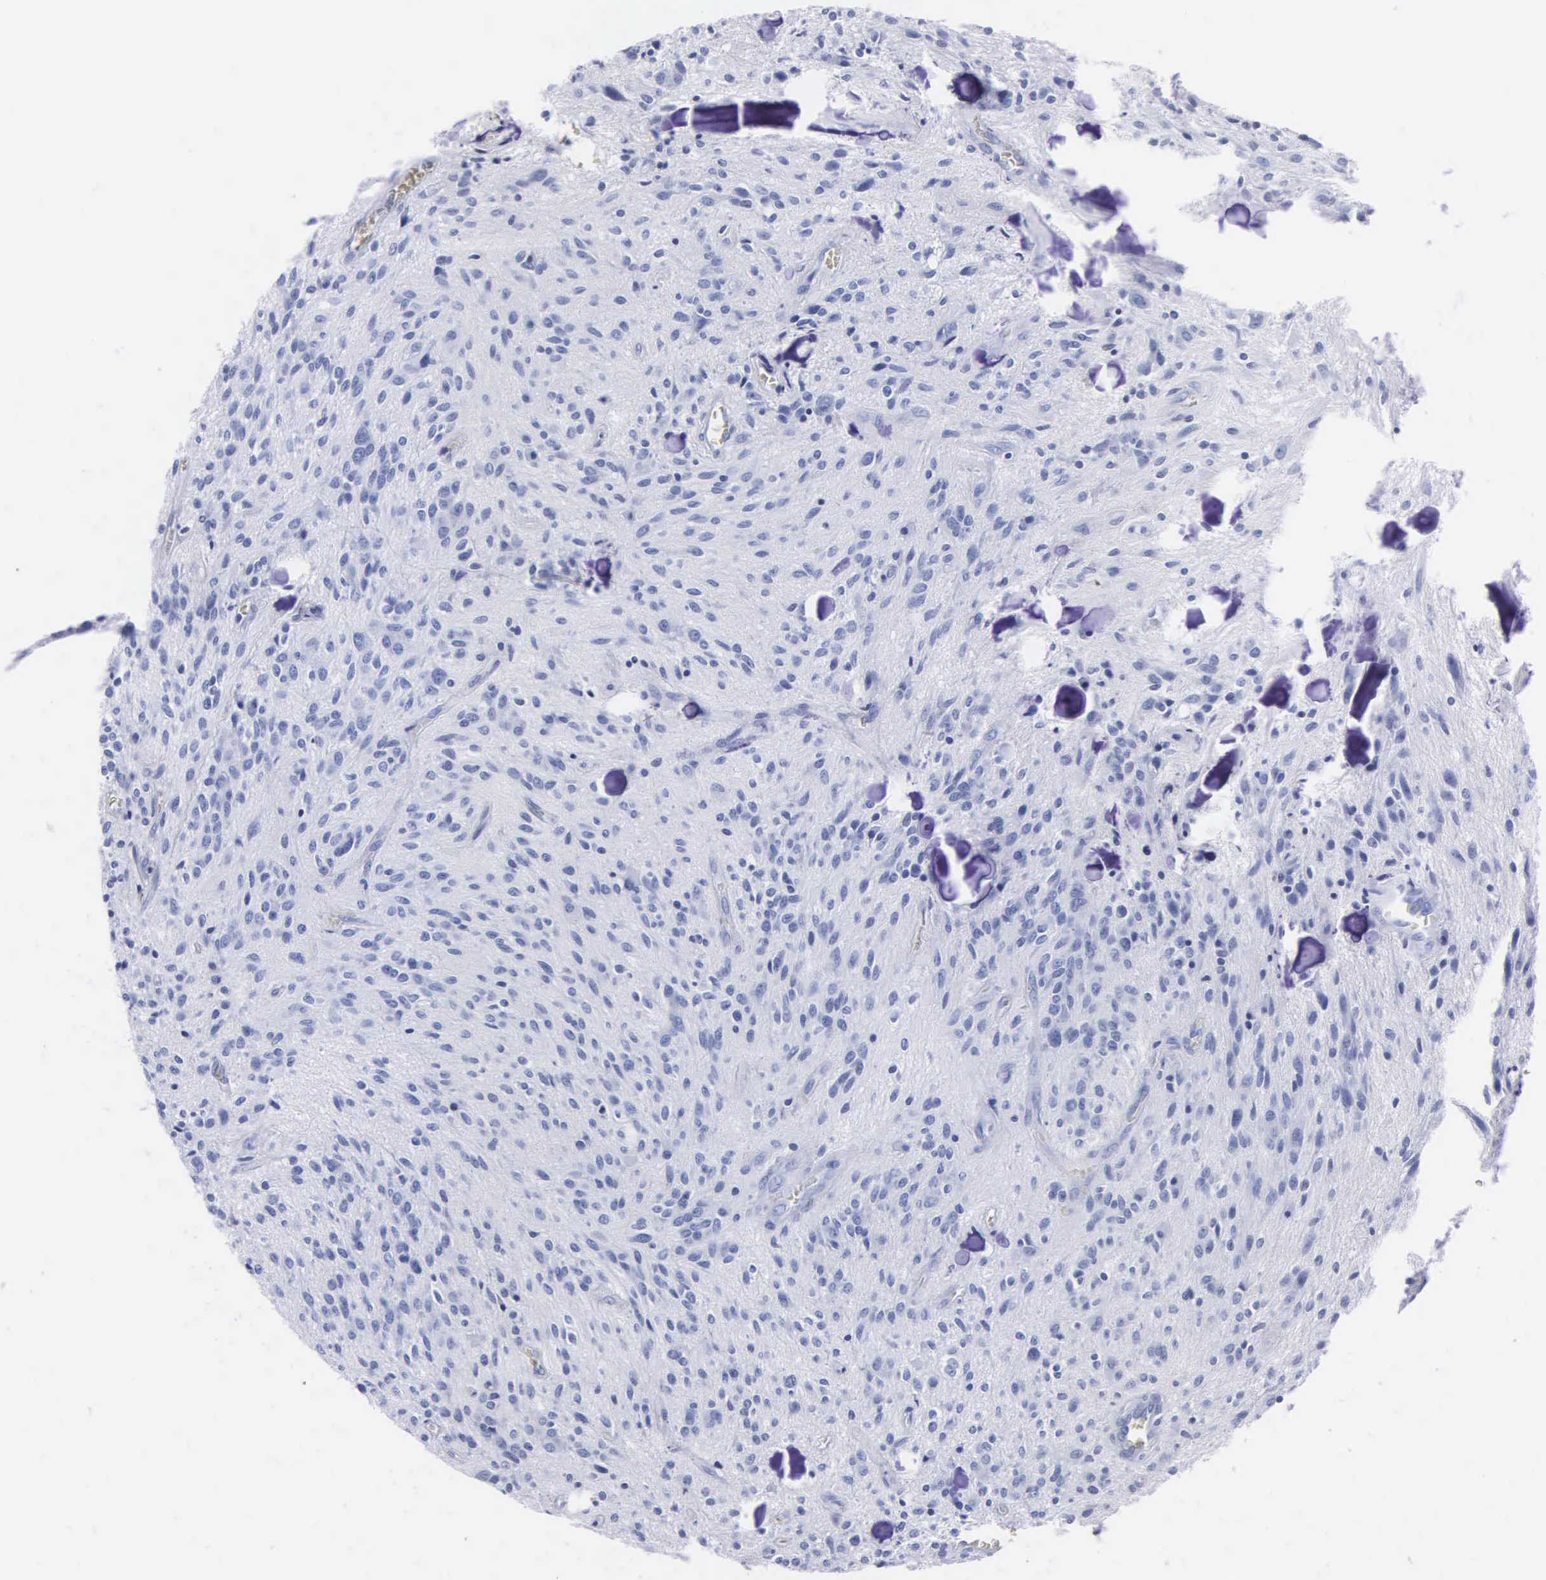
{"staining": {"intensity": "negative", "quantity": "none", "location": "none"}, "tissue": "glioma", "cell_type": "Tumor cells", "image_type": "cancer", "snomed": [{"axis": "morphology", "description": "Glioma, malignant, Low grade"}, {"axis": "topography", "description": "Brain"}], "caption": "A photomicrograph of human glioma is negative for staining in tumor cells.", "gene": "MB", "patient": {"sex": "female", "age": 15}}